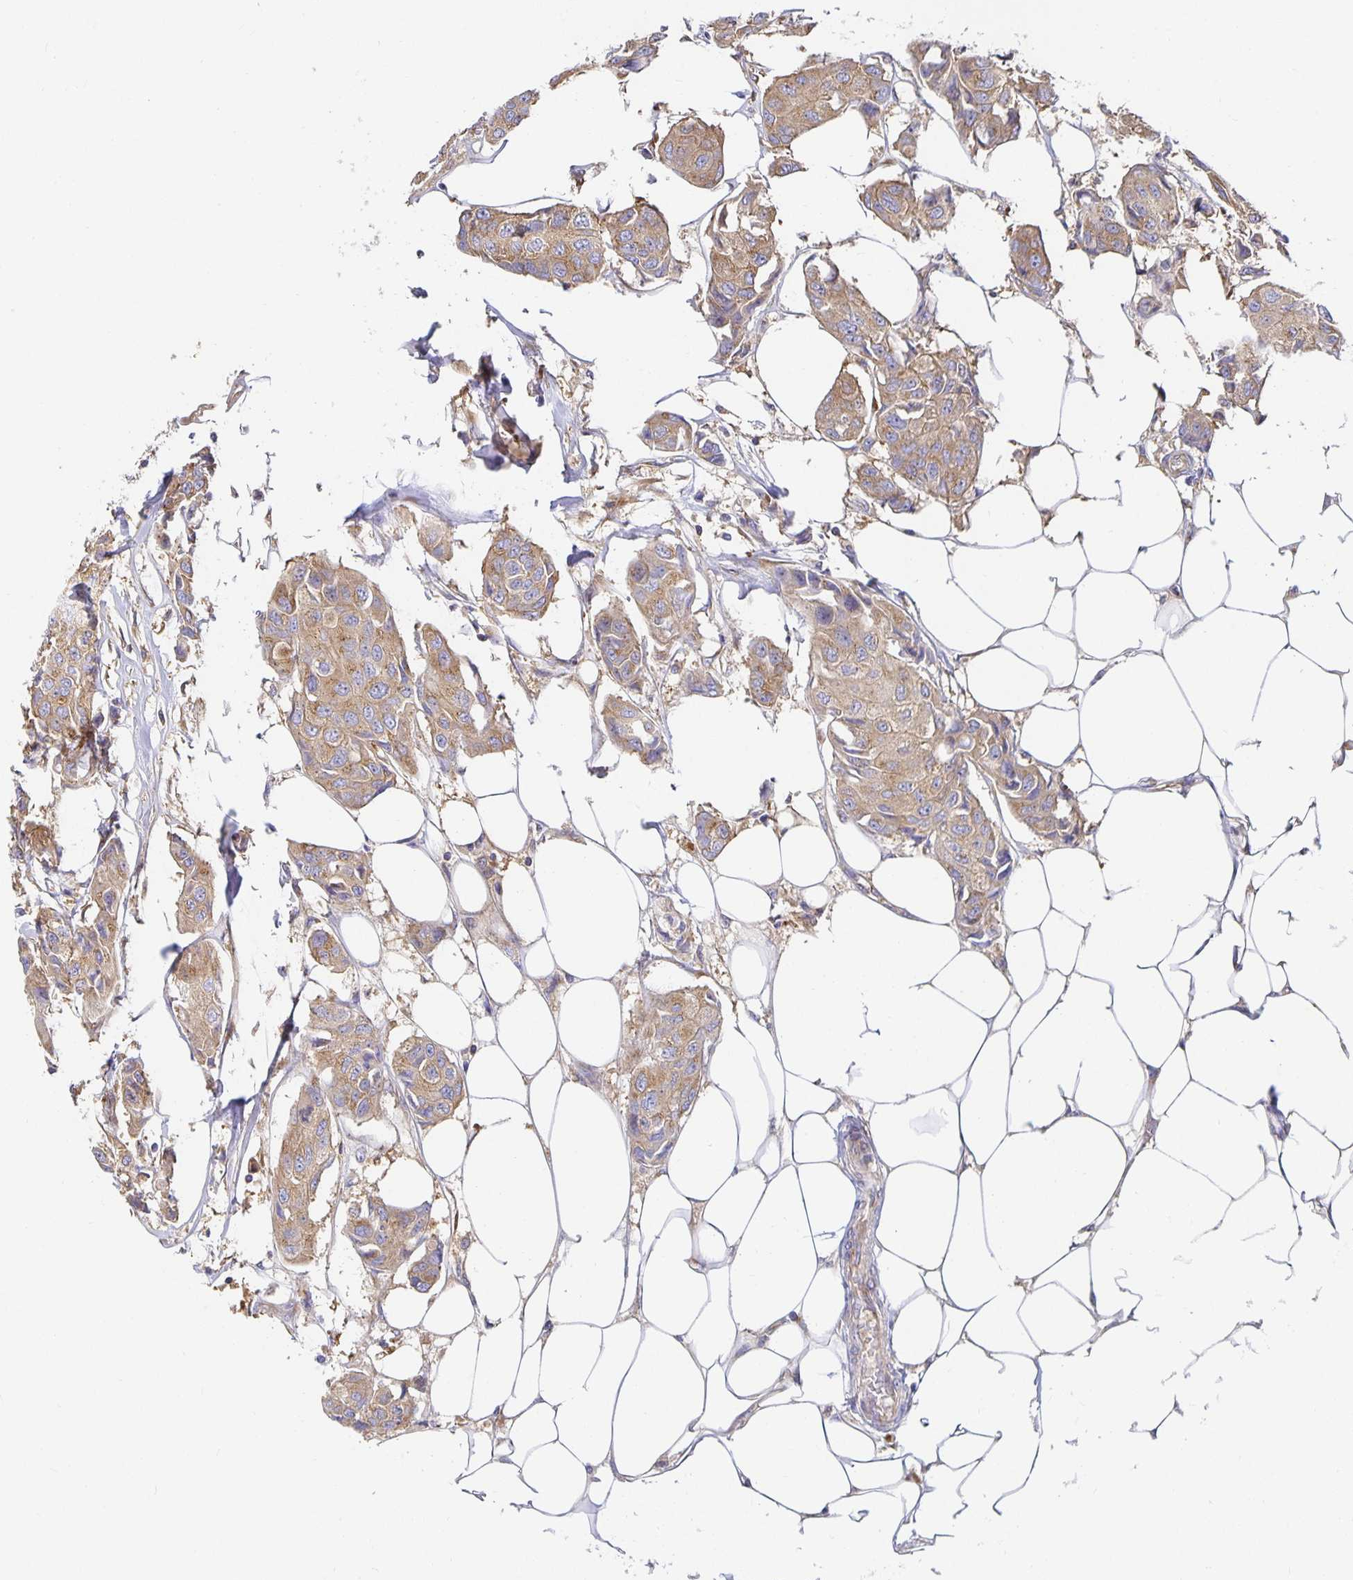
{"staining": {"intensity": "weak", "quantity": ">75%", "location": "cytoplasmic/membranous"}, "tissue": "breast cancer", "cell_type": "Tumor cells", "image_type": "cancer", "snomed": [{"axis": "morphology", "description": "Duct carcinoma"}, {"axis": "topography", "description": "Breast"}, {"axis": "topography", "description": "Lymph node"}], "caption": "Immunohistochemistry (IHC) micrograph of neoplastic tissue: breast cancer (invasive ductal carcinoma) stained using immunohistochemistry displays low levels of weak protein expression localized specifically in the cytoplasmic/membranous of tumor cells, appearing as a cytoplasmic/membranous brown color.", "gene": "USO1", "patient": {"sex": "female", "age": 80}}